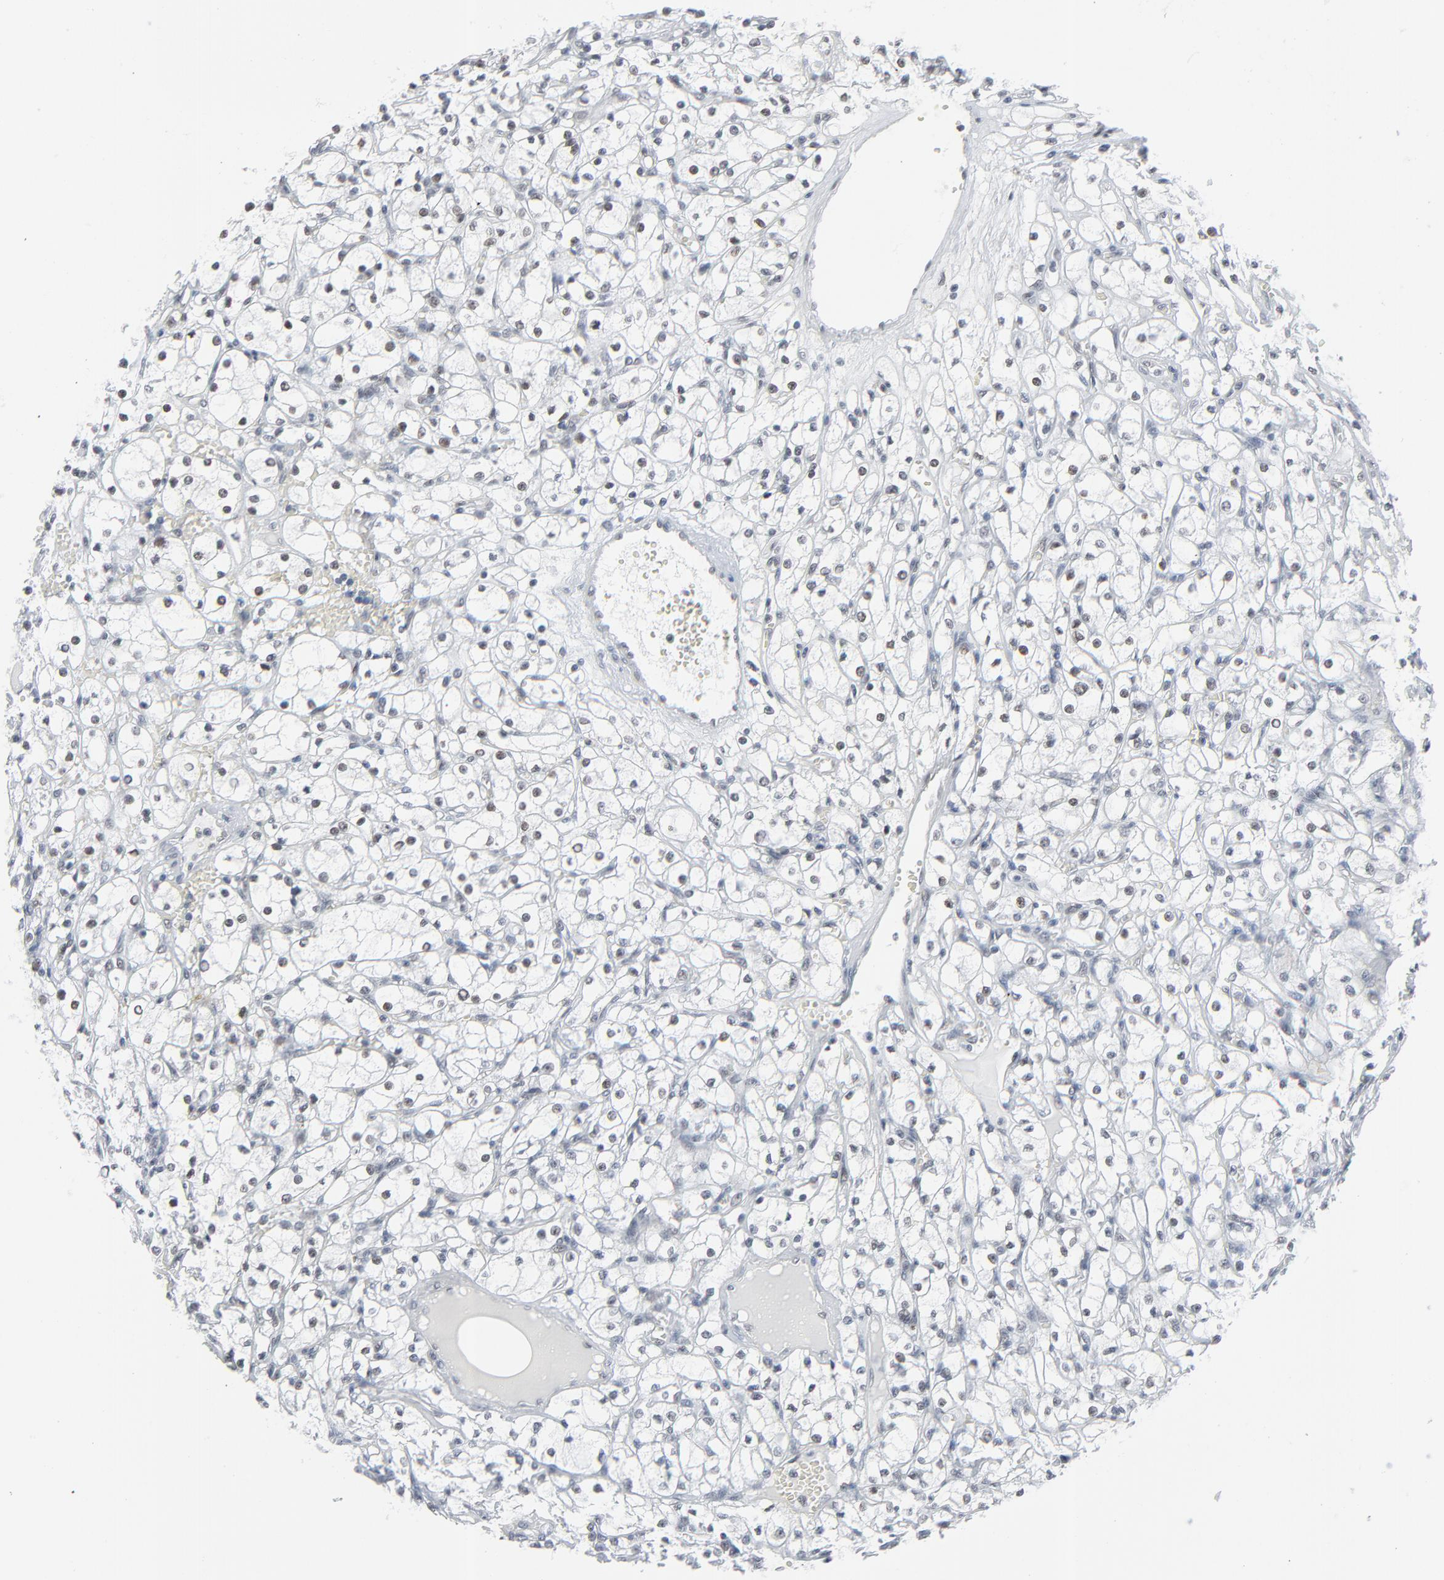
{"staining": {"intensity": "weak", "quantity": "<25%", "location": "nuclear"}, "tissue": "renal cancer", "cell_type": "Tumor cells", "image_type": "cancer", "snomed": [{"axis": "morphology", "description": "Adenocarcinoma, NOS"}, {"axis": "topography", "description": "Kidney"}], "caption": "Protein analysis of adenocarcinoma (renal) shows no significant staining in tumor cells.", "gene": "FBXO28", "patient": {"sex": "male", "age": 61}}